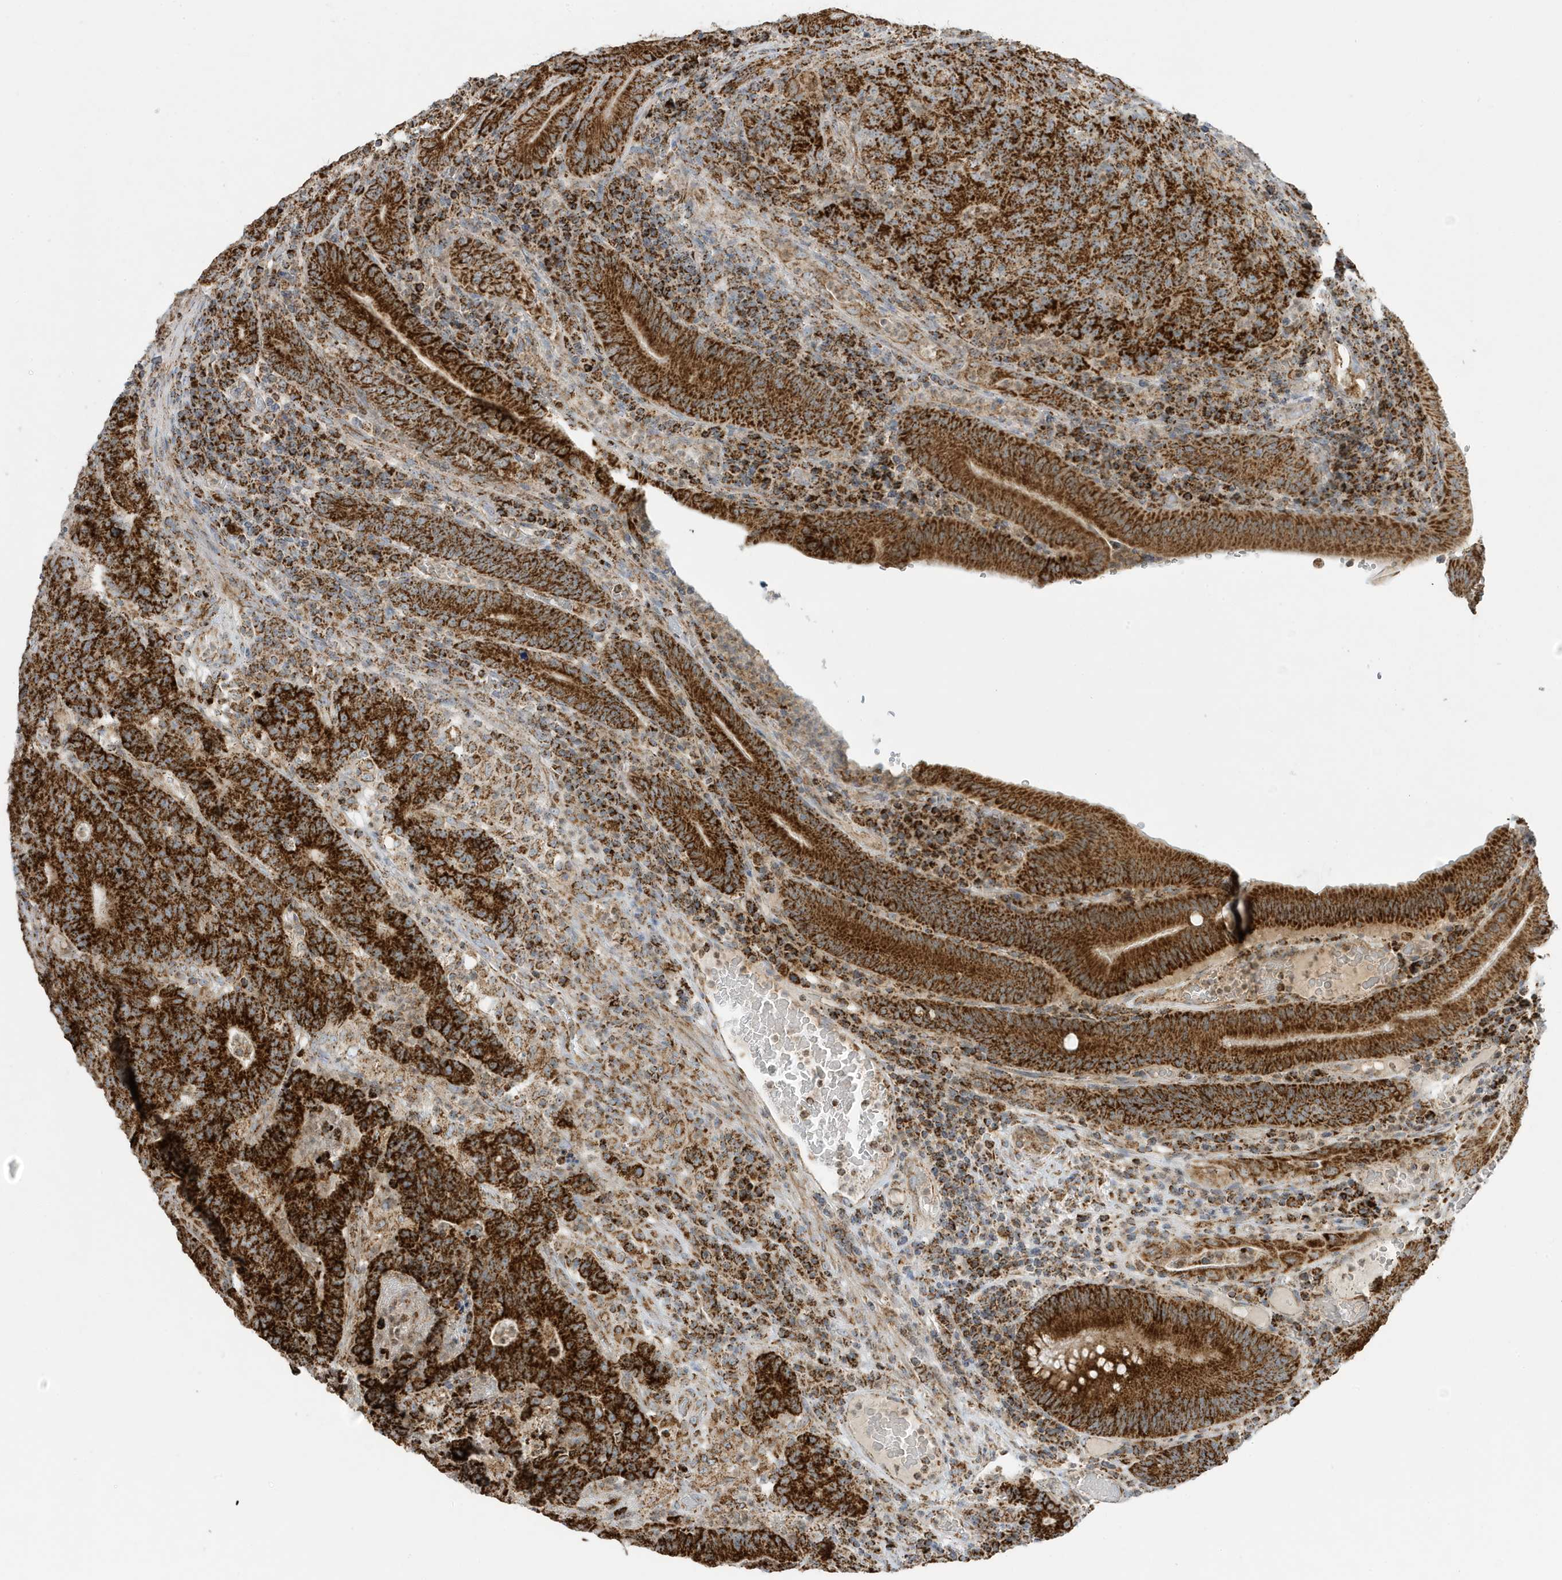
{"staining": {"intensity": "strong", "quantity": ">75%", "location": "cytoplasmic/membranous"}, "tissue": "colorectal cancer", "cell_type": "Tumor cells", "image_type": "cancer", "snomed": [{"axis": "morphology", "description": "Normal tissue, NOS"}, {"axis": "morphology", "description": "Adenocarcinoma, NOS"}, {"axis": "topography", "description": "Colon"}], "caption": "Strong cytoplasmic/membranous expression is seen in about >75% of tumor cells in colorectal cancer (adenocarcinoma).", "gene": "ATP5ME", "patient": {"sex": "female", "age": 75}}